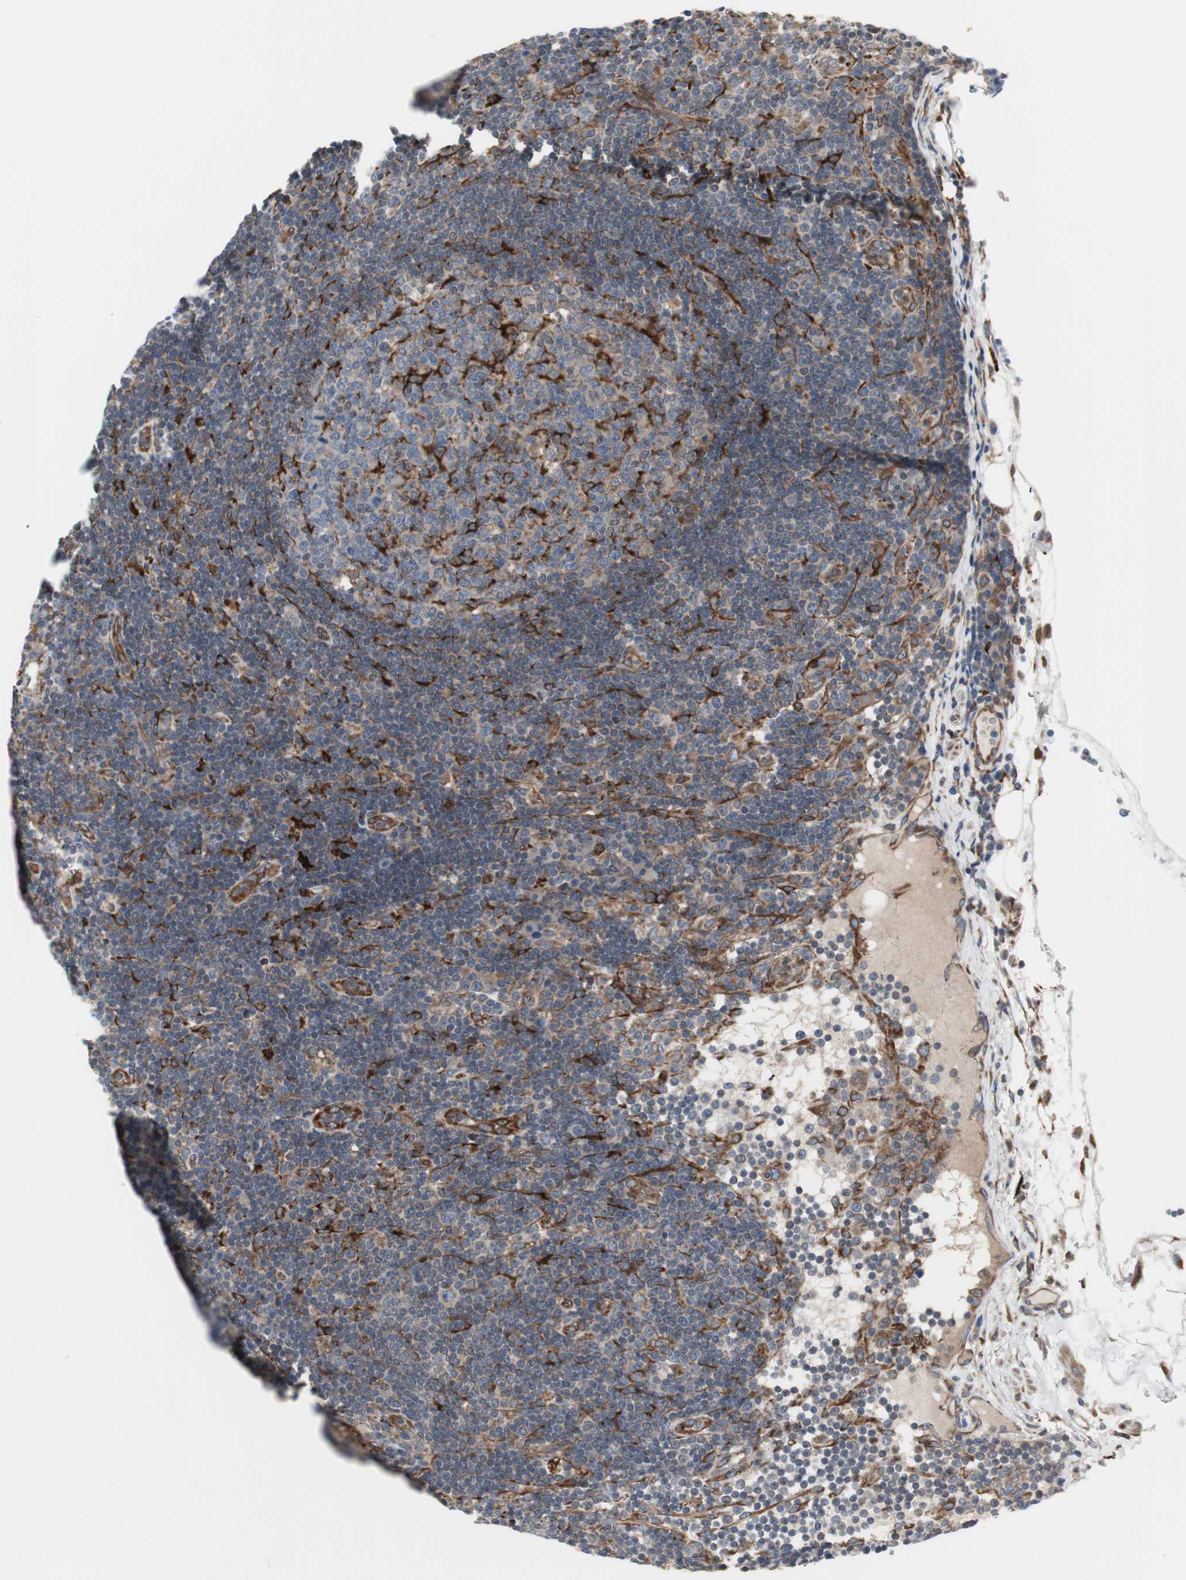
{"staining": {"intensity": "strong", "quantity": "<25%", "location": "cytoplasmic/membranous"}, "tissue": "lymph node", "cell_type": "Germinal center cells", "image_type": "normal", "snomed": [{"axis": "morphology", "description": "Normal tissue, NOS"}, {"axis": "morphology", "description": "Squamous cell carcinoma, metastatic, NOS"}, {"axis": "topography", "description": "Lymph node"}], "caption": "Protein analysis of unremarkable lymph node shows strong cytoplasmic/membranous staining in approximately <25% of germinal center cells.", "gene": "H6PD", "patient": {"sex": "female", "age": 53}}